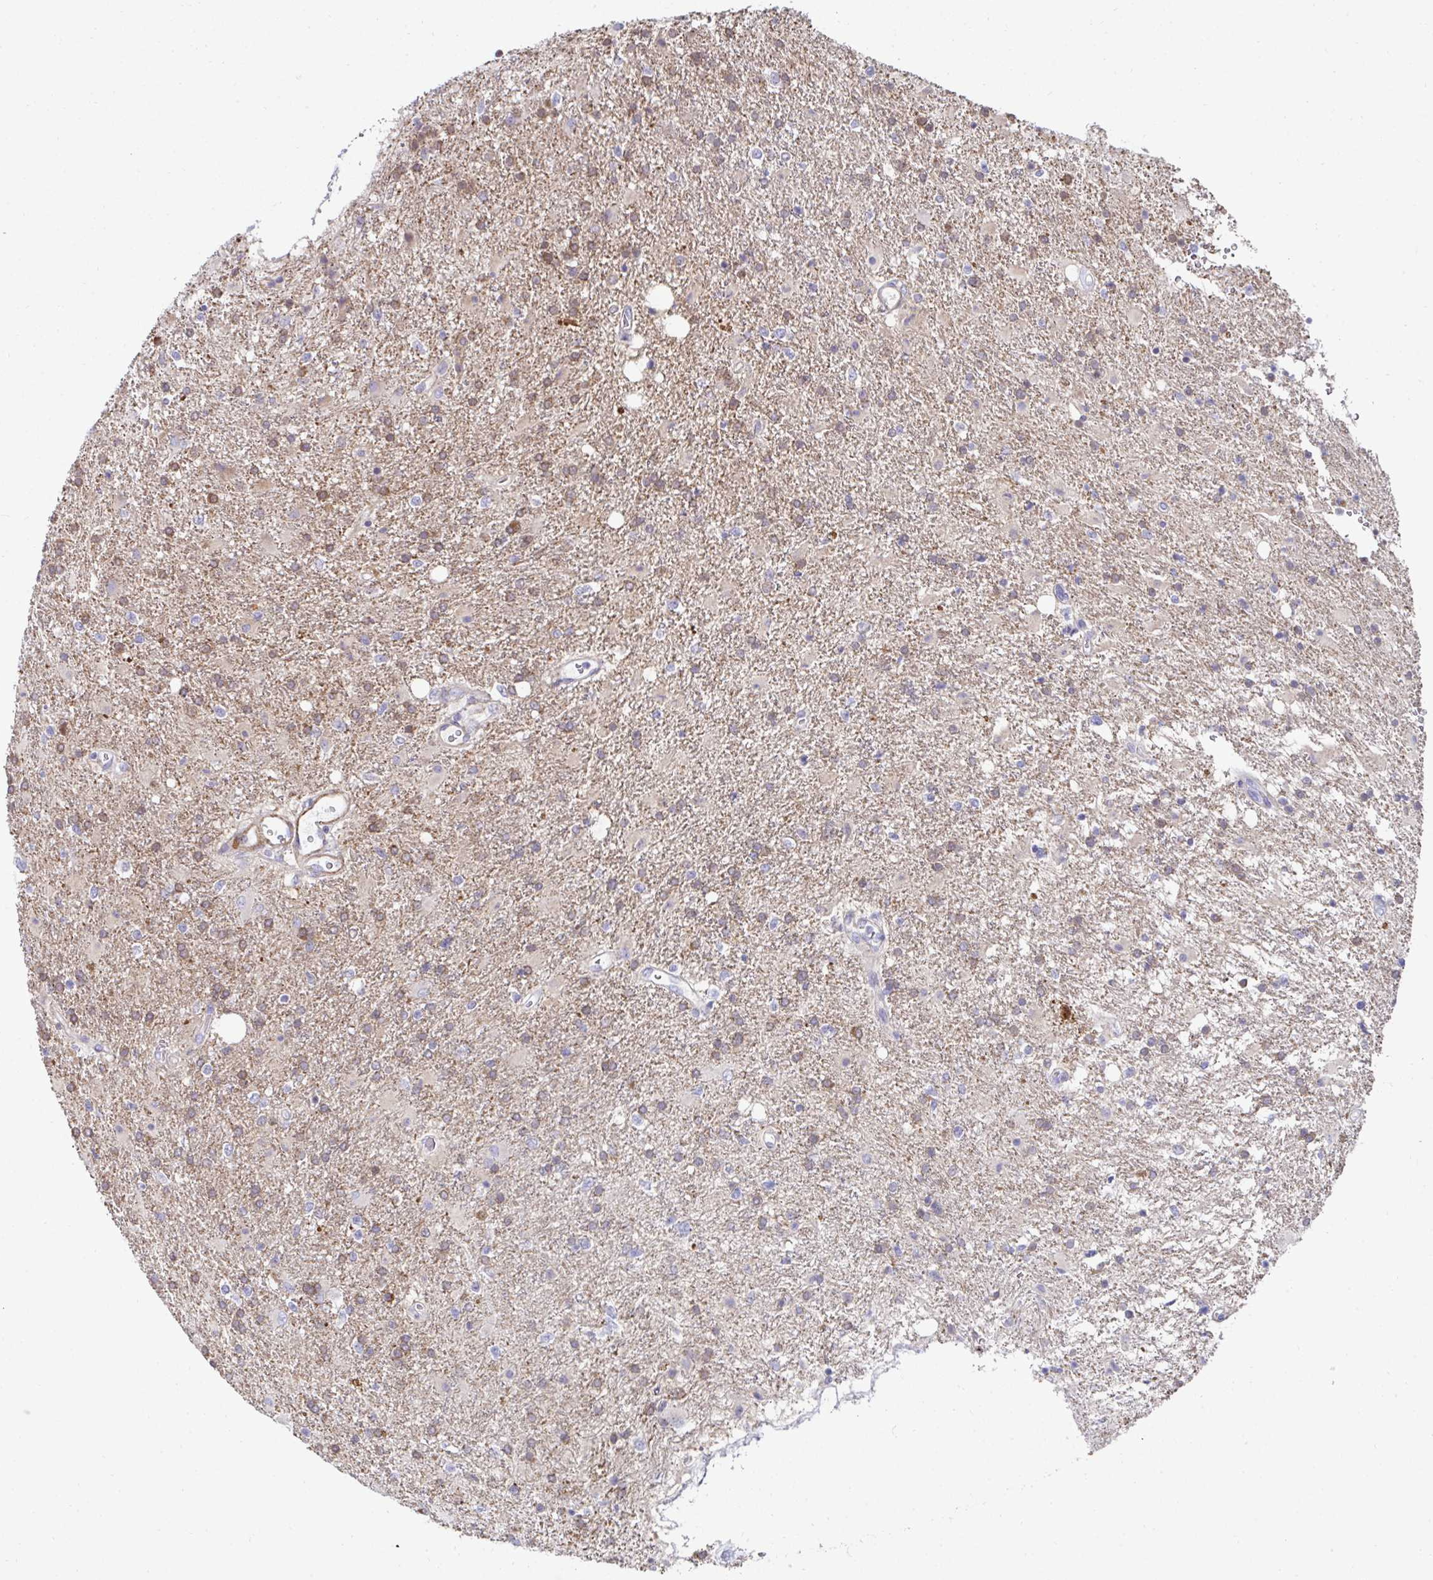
{"staining": {"intensity": "moderate", "quantity": "25%-75%", "location": "cytoplasmic/membranous"}, "tissue": "glioma", "cell_type": "Tumor cells", "image_type": "cancer", "snomed": [{"axis": "morphology", "description": "Glioma, malignant, High grade"}, {"axis": "topography", "description": "Brain"}], "caption": "This image displays immunohistochemistry staining of glioma, with medium moderate cytoplasmic/membranous expression in about 25%-75% of tumor cells.", "gene": "FBXL13", "patient": {"sex": "male", "age": 56}}